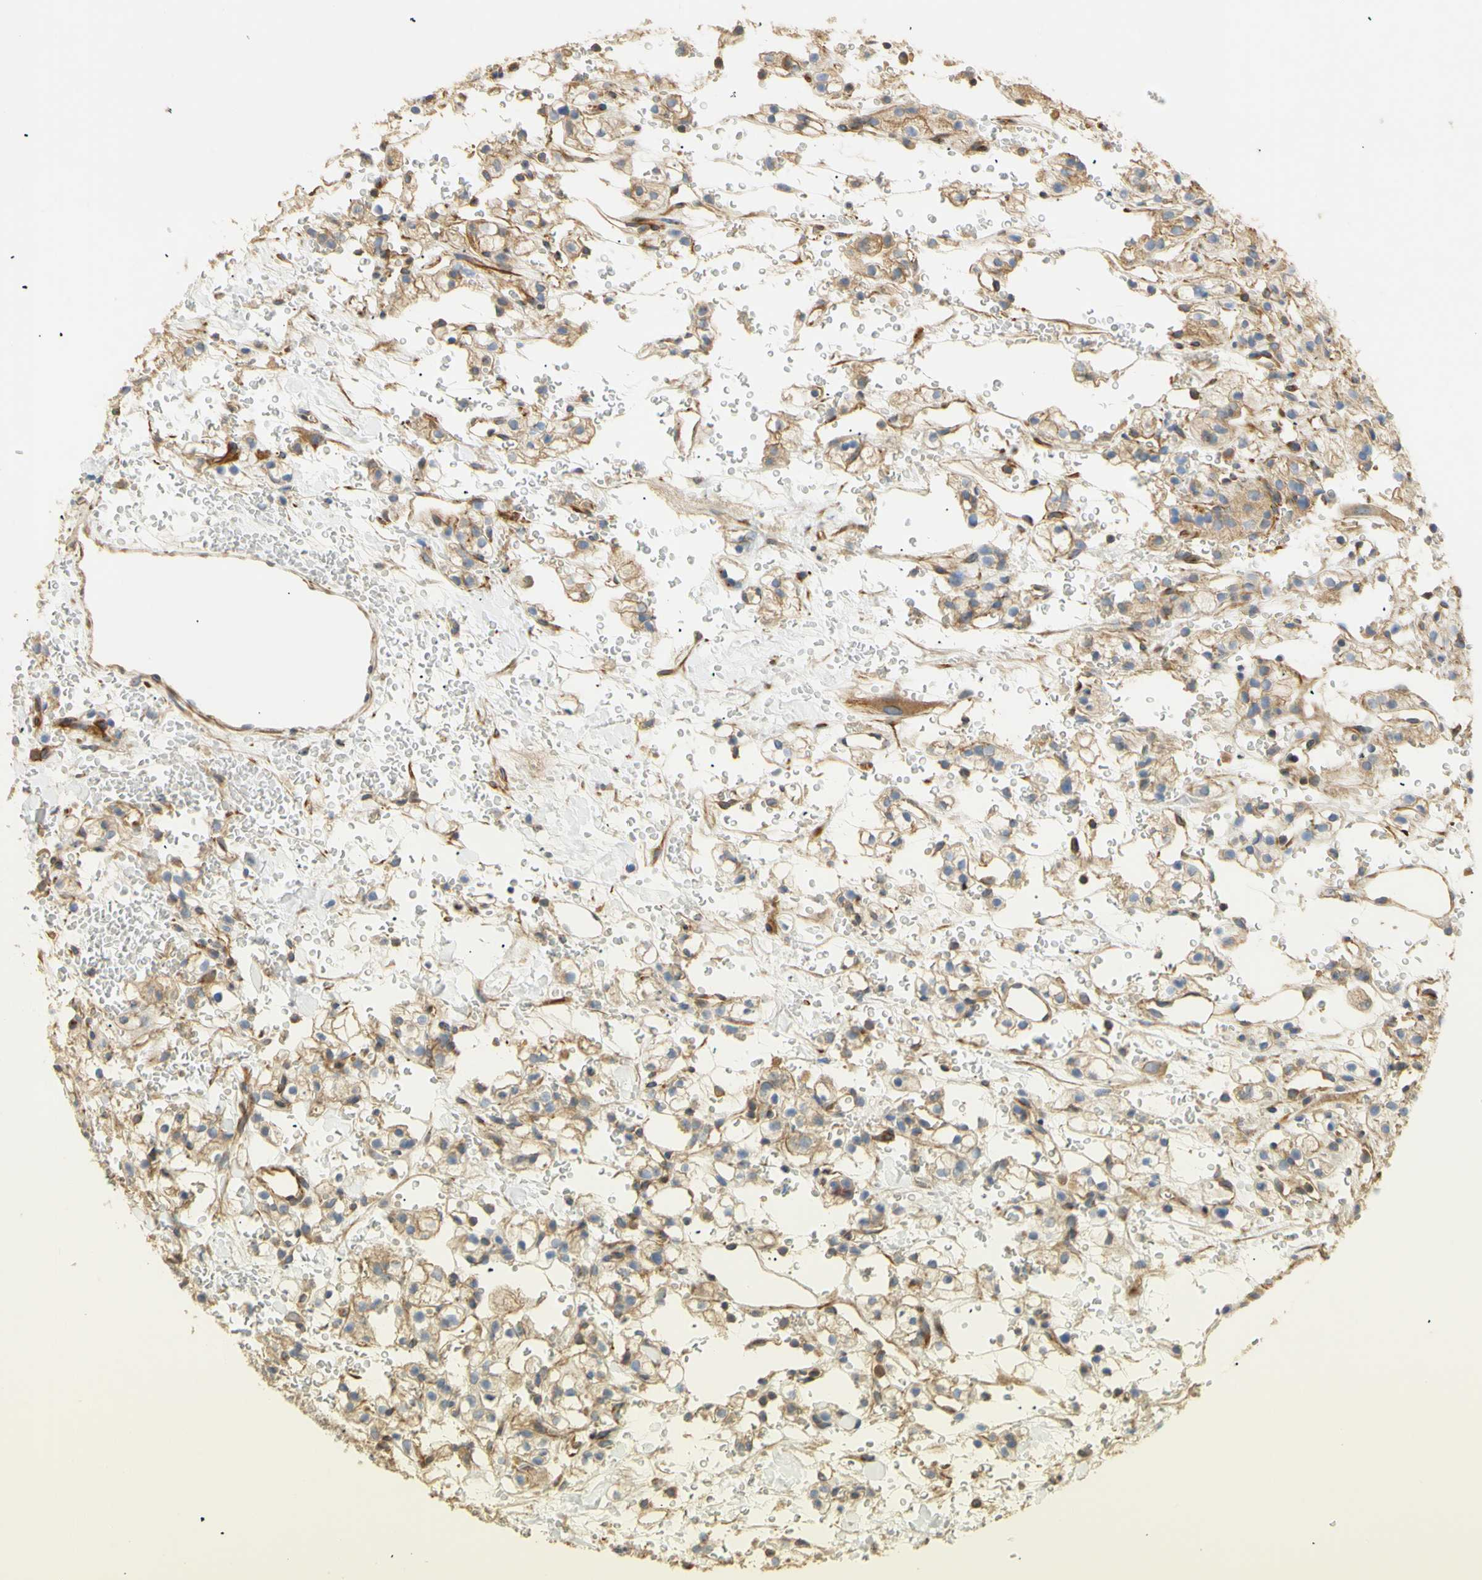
{"staining": {"intensity": "moderate", "quantity": "25%-75%", "location": "cytoplasmic/membranous"}, "tissue": "renal cancer", "cell_type": "Tumor cells", "image_type": "cancer", "snomed": [{"axis": "morphology", "description": "Adenocarcinoma, NOS"}, {"axis": "topography", "description": "Kidney"}], "caption": "This is an image of IHC staining of renal cancer, which shows moderate positivity in the cytoplasmic/membranous of tumor cells.", "gene": "KCNE4", "patient": {"sex": "male", "age": 61}}